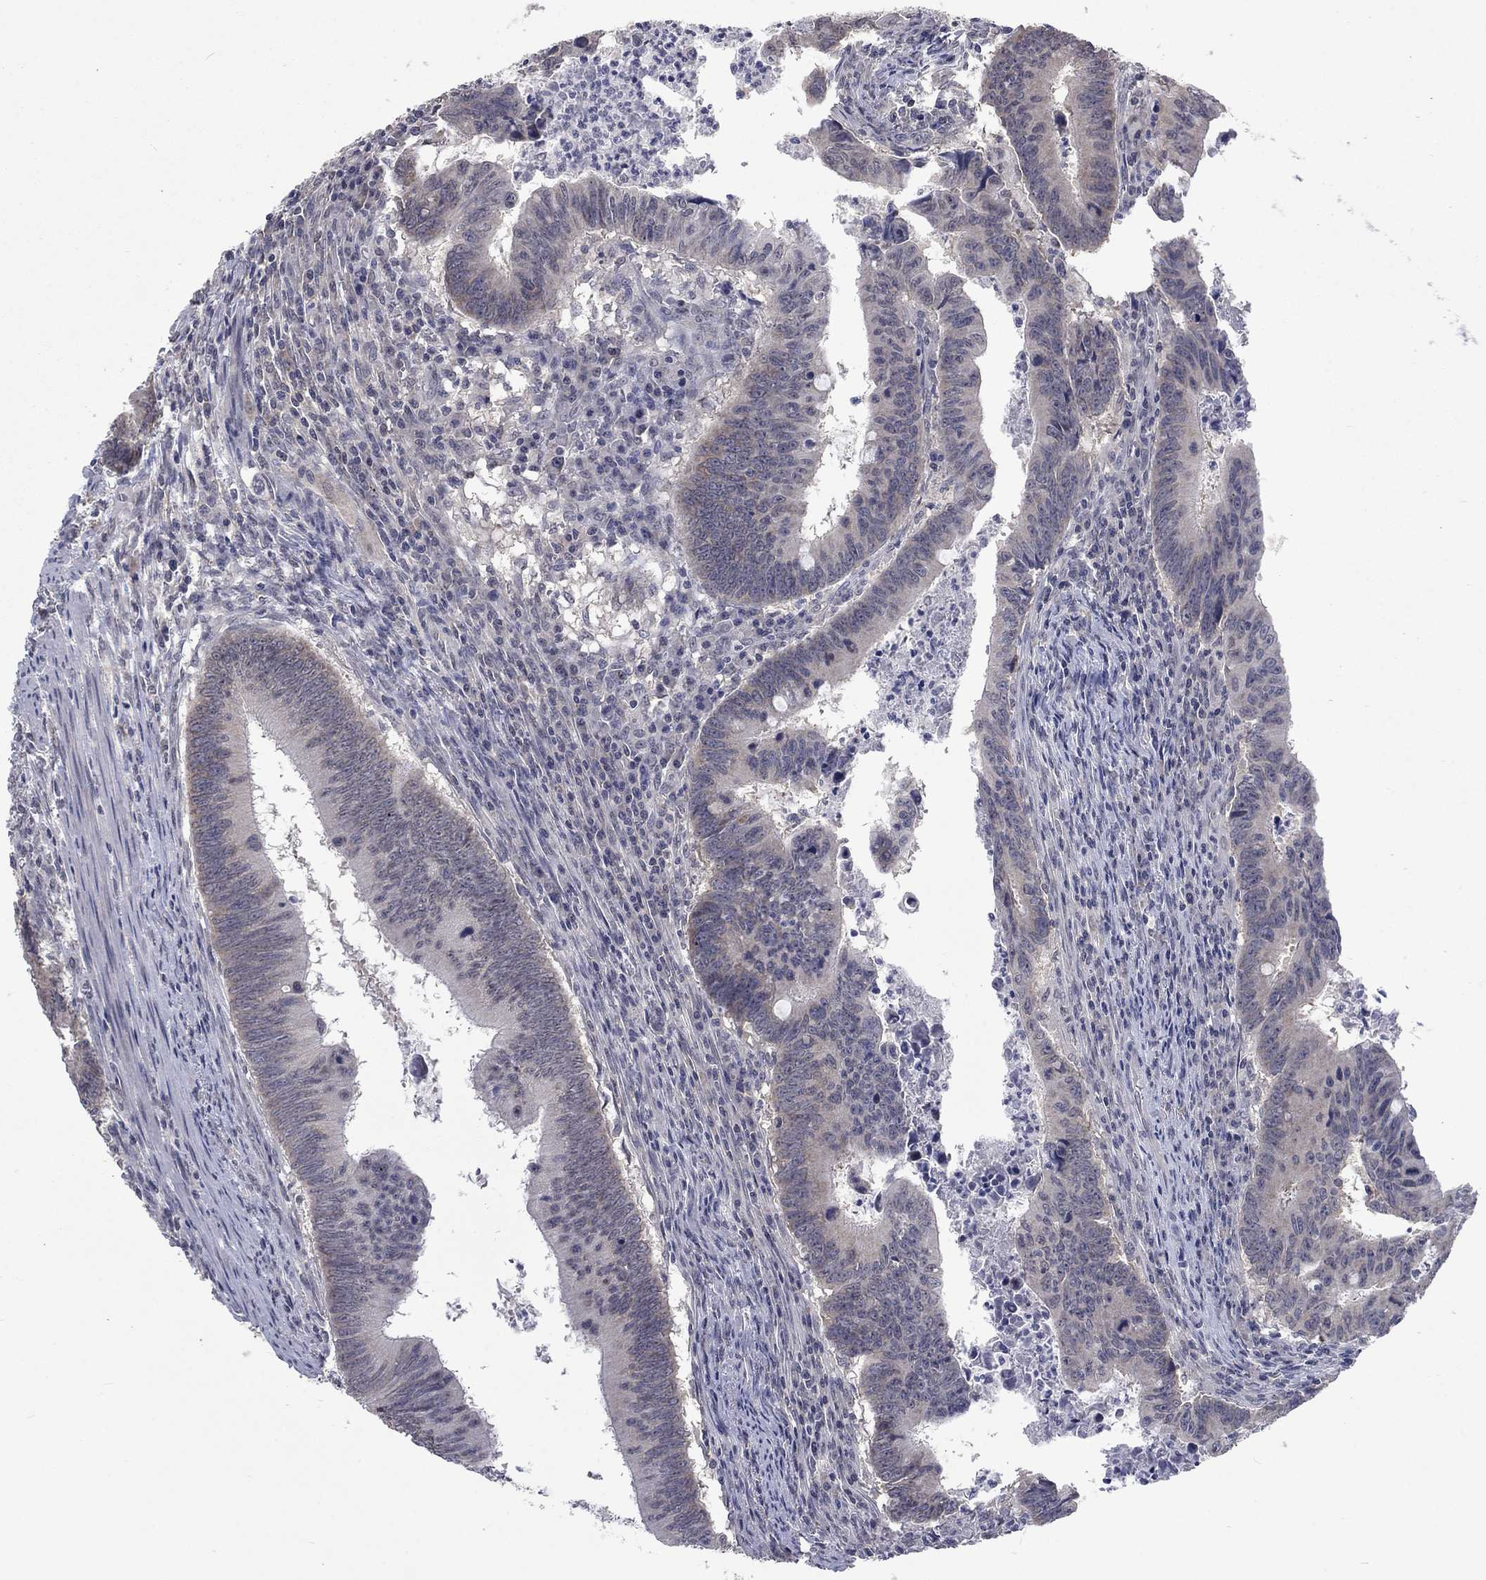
{"staining": {"intensity": "negative", "quantity": "none", "location": "none"}, "tissue": "colorectal cancer", "cell_type": "Tumor cells", "image_type": "cancer", "snomed": [{"axis": "morphology", "description": "Adenocarcinoma, NOS"}, {"axis": "topography", "description": "Colon"}], "caption": "Colorectal cancer (adenocarcinoma) stained for a protein using IHC demonstrates no expression tumor cells.", "gene": "SPATA33", "patient": {"sex": "female", "age": 87}}